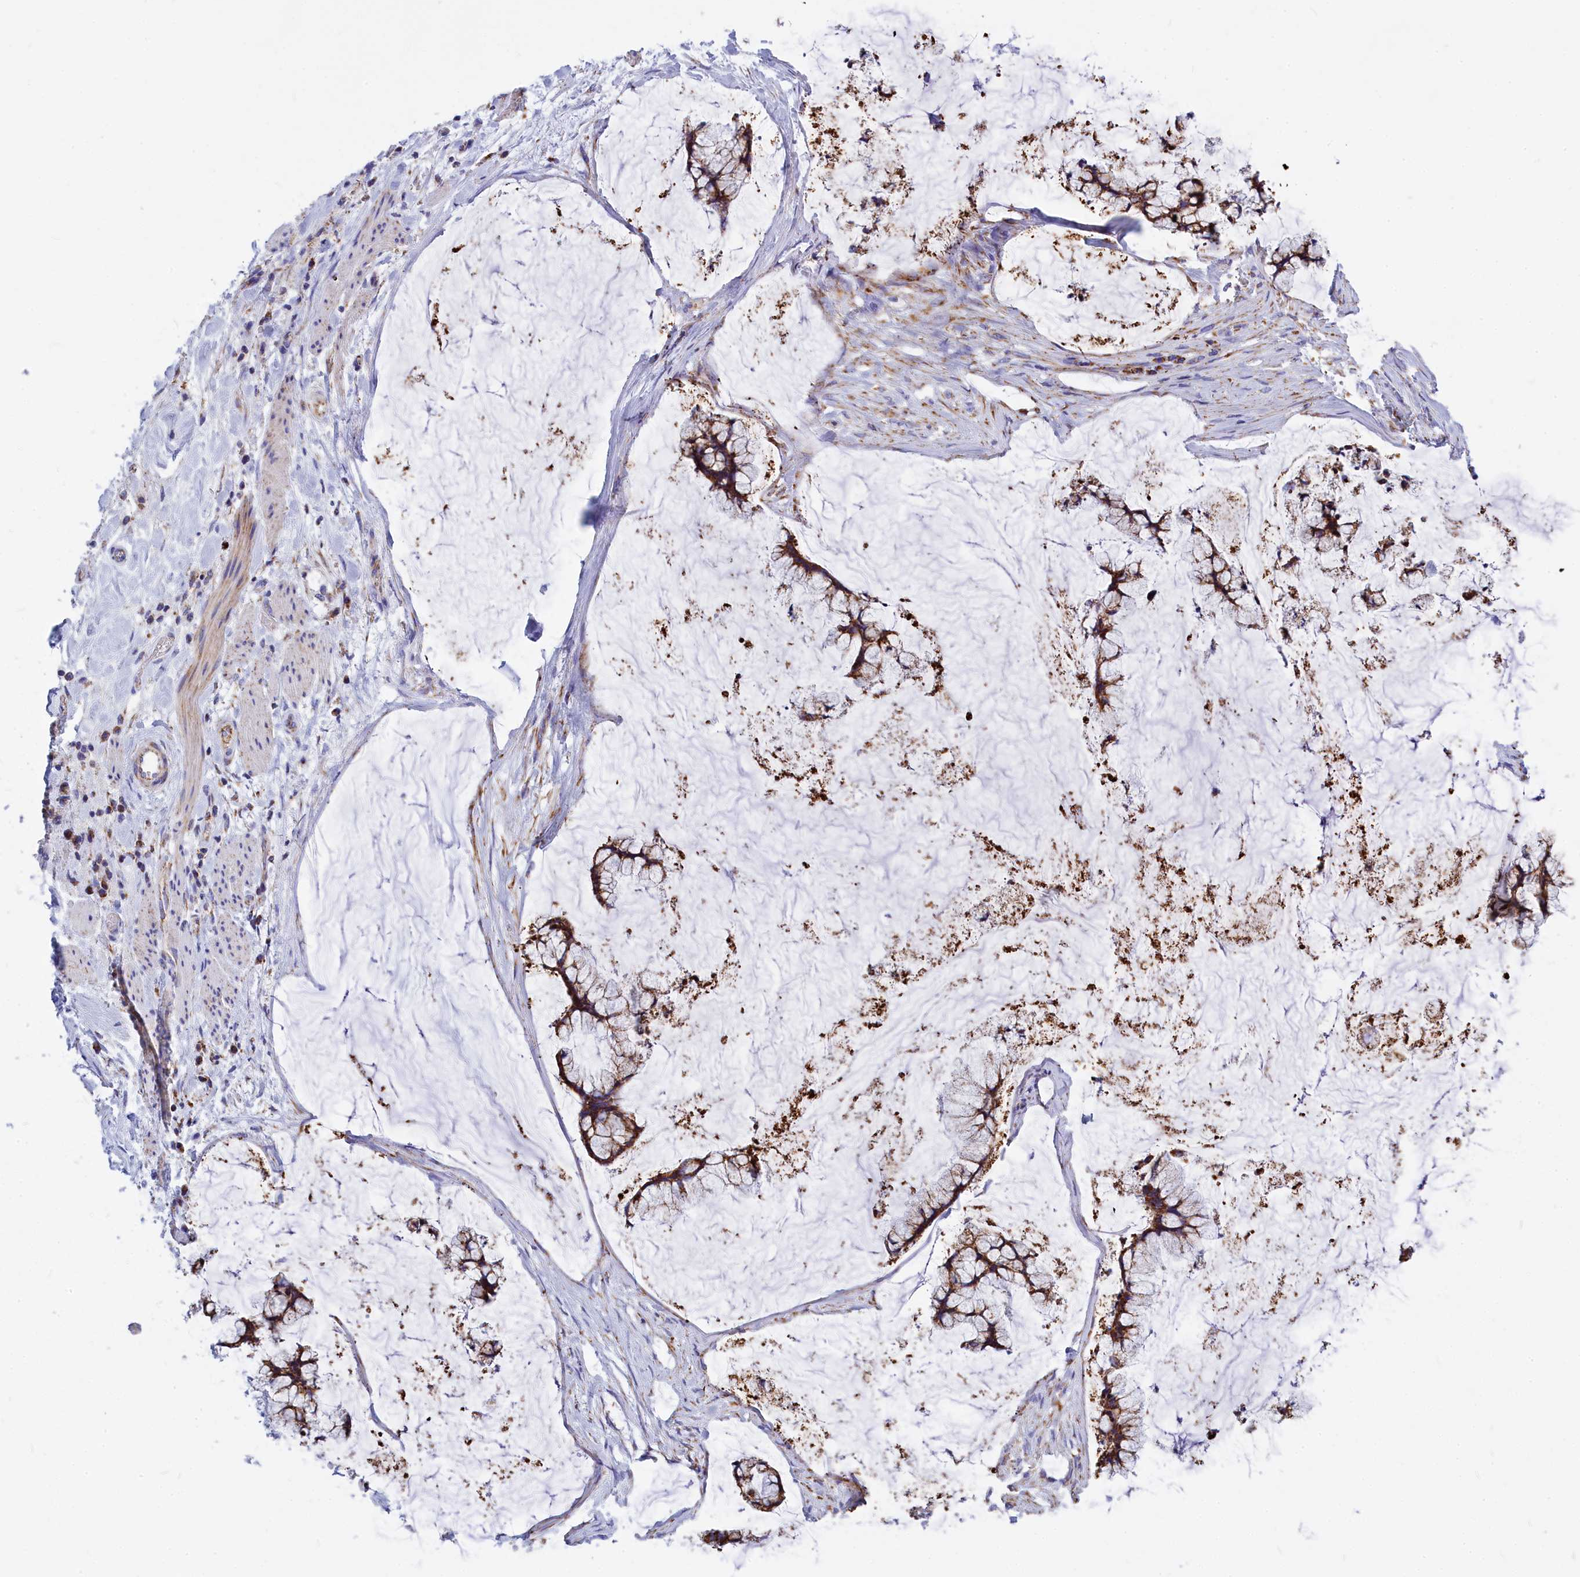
{"staining": {"intensity": "moderate", "quantity": ">75%", "location": "cytoplasmic/membranous"}, "tissue": "ovarian cancer", "cell_type": "Tumor cells", "image_type": "cancer", "snomed": [{"axis": "morphology", "description": "Cystadenocarcinoma, mucinous, NOS"}, {"axis": "topography", "description": "Ovary"}], "caption": "The immunohistochemical stain shows moderate cytoplasmic/membranous expression in tumor cells of ovarian mucinous cystadenocarcinoma tissue. Immunohistochemistry stains the protein in brown and the nuclei are stained blue.", "gene": "VDAC2", "patient": {"sex": "female", "age": 42}}